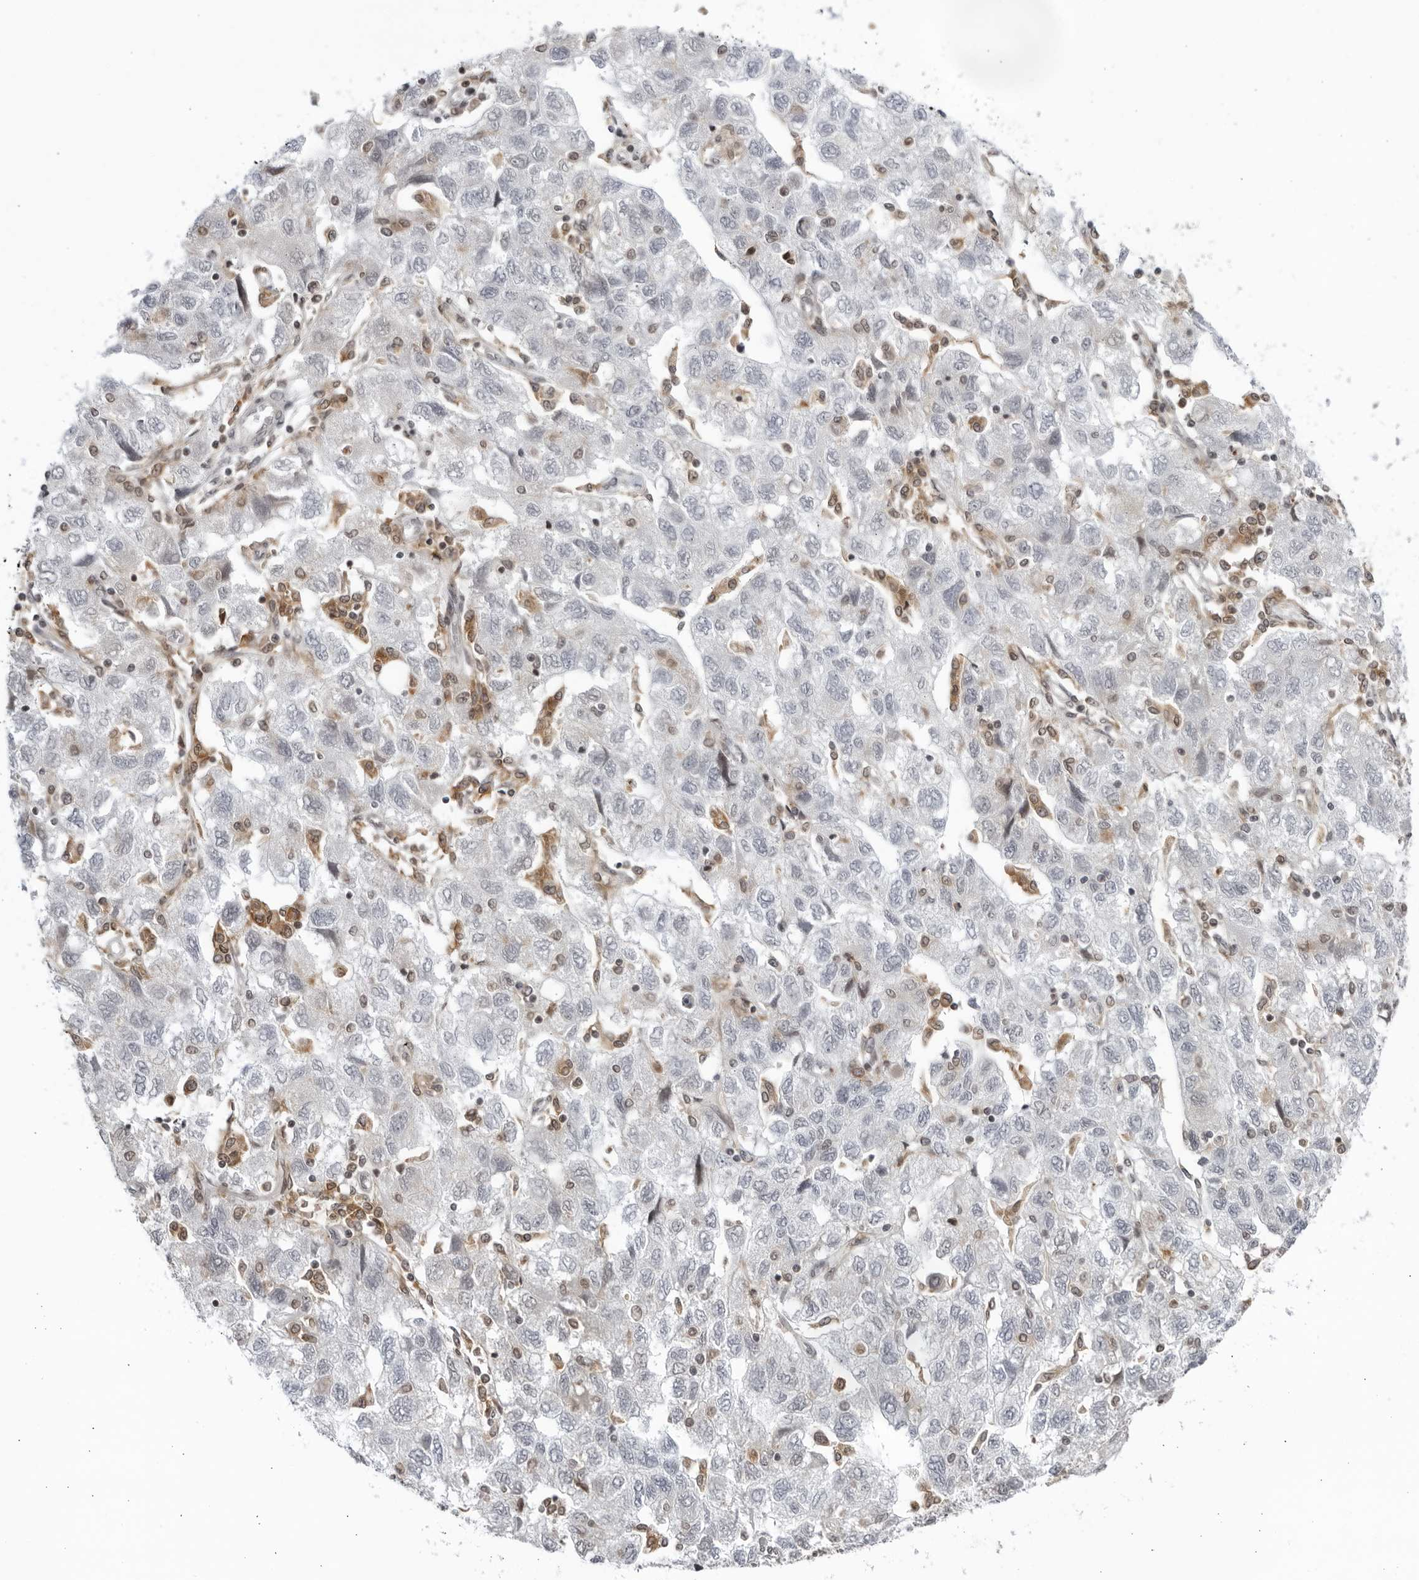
{"staining": {"intensity": "negative", "quantity": "none", "location": "none"}, "tissue": "ovarian cancer", "cell_type": "Tumor cells", "image_type": "cancer", "snomed": [{"axis": "morphology", "description": "Carcinoma, NOS"}, {"axis": "morphology", "description": "Cystadenocarcinoma, serous, NOS"}, {"axis": "topography", "description": "Ovary"}], "caption": "Tumor cells show no significant protein positivity in ovarian carcinoma.", "gene": "DTL", "patient": {"sex": "female", "age": 69}}